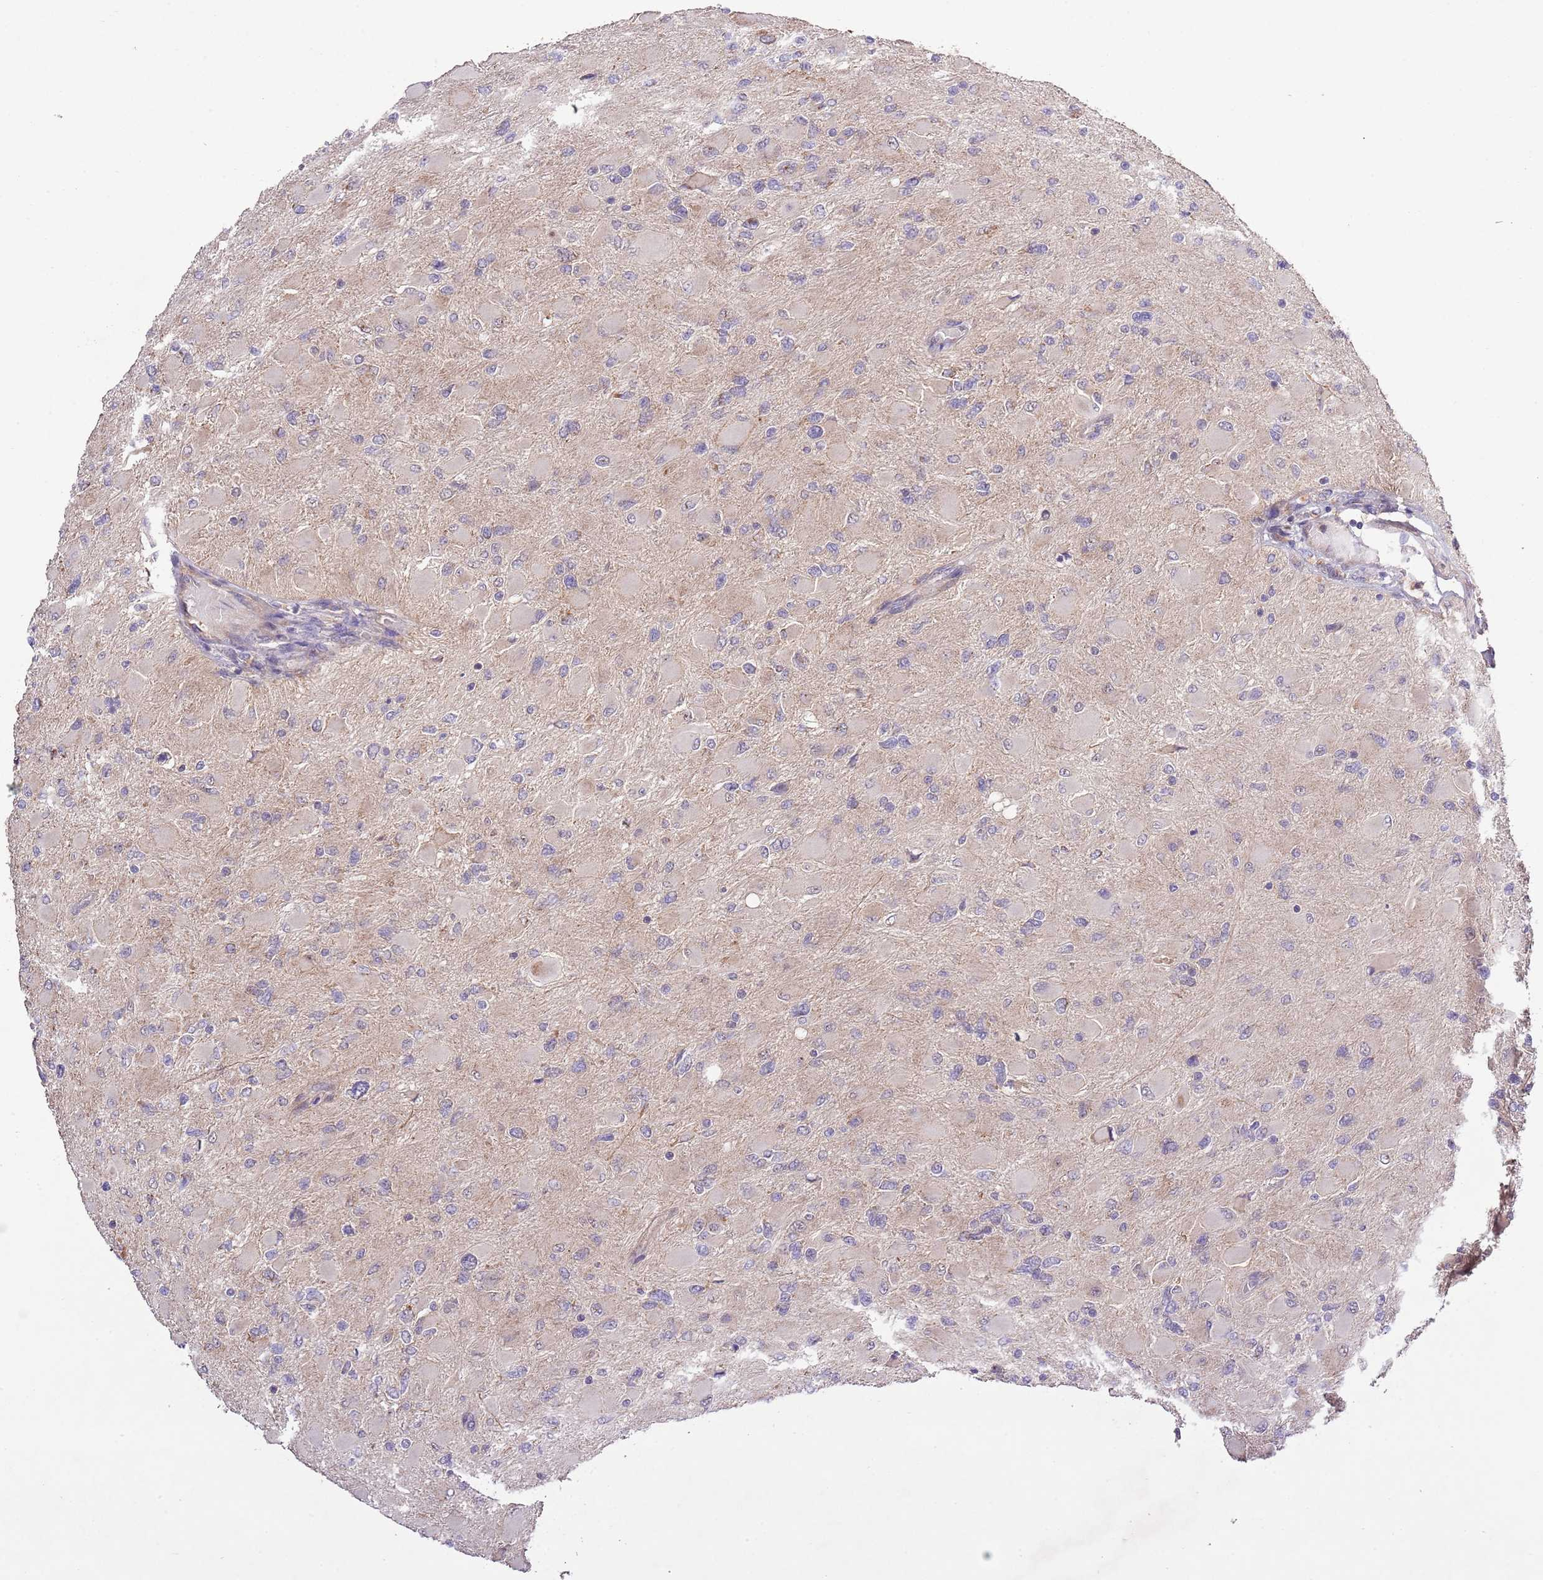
{"staining": {"intensity": "negative", "quantity": "none", "location": "none"}, "tissue": "glioma", "cell_type": "Tumor cells", "image_type": "cancer", "snomed": [{"axis": "morphology", "description": "Glioma, malignant, High grade"}, {"axis": "topography", "description": "Cerebral cortex"}], "caption": "A high-resolution image shows immunohistochemistry staining of malignant high-grade glioma, which reveals no significant staining in tumor cells.", "gene": "MFNG", "patient": {"sex": "female", "age": 36}}